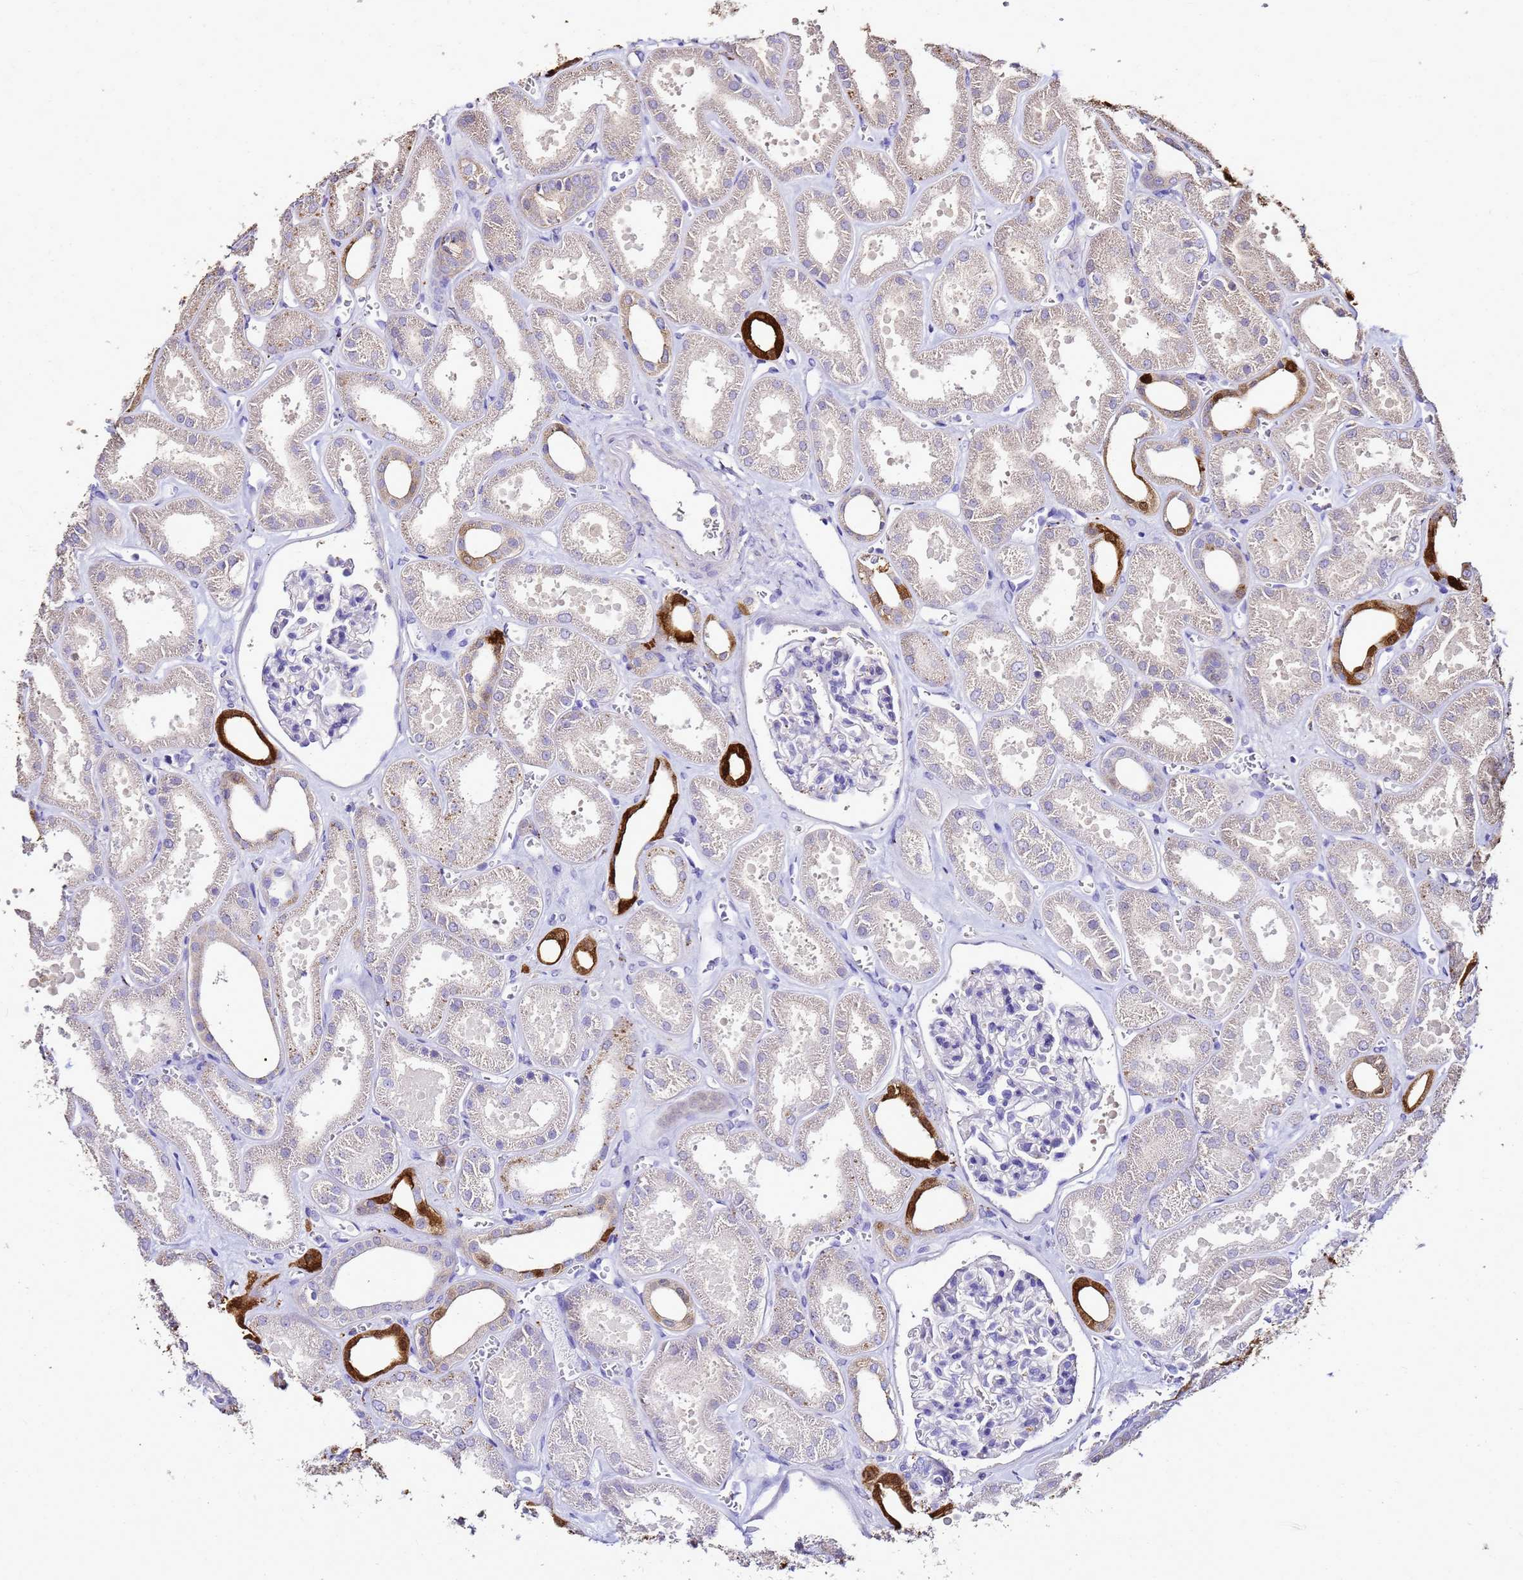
{"staining": {"intensity": "negative", "quantity": "none", "location": "none"}, "tissue": "kidney", "cell_type": "Cells in glomeruli", "image_type": "normal", "snomed": [{"axis": "morphology", "description": "Normal tissue, NOS"}, {"axis": "morphology", "description": "Adenocarcinoma, NOS"}, {"axis": "topography", "description": "Kidney"}], "caption": "Cells in glomeruli are negative for brown protein staining in unremarkable kidney. (Stains: DAB immunohistochemistry with hematoxylin counter stain, Microscopy: brightfield microscopy at high magnification).", "gene": "S100A2", "patient": {"sex": "female", "age": 68}}